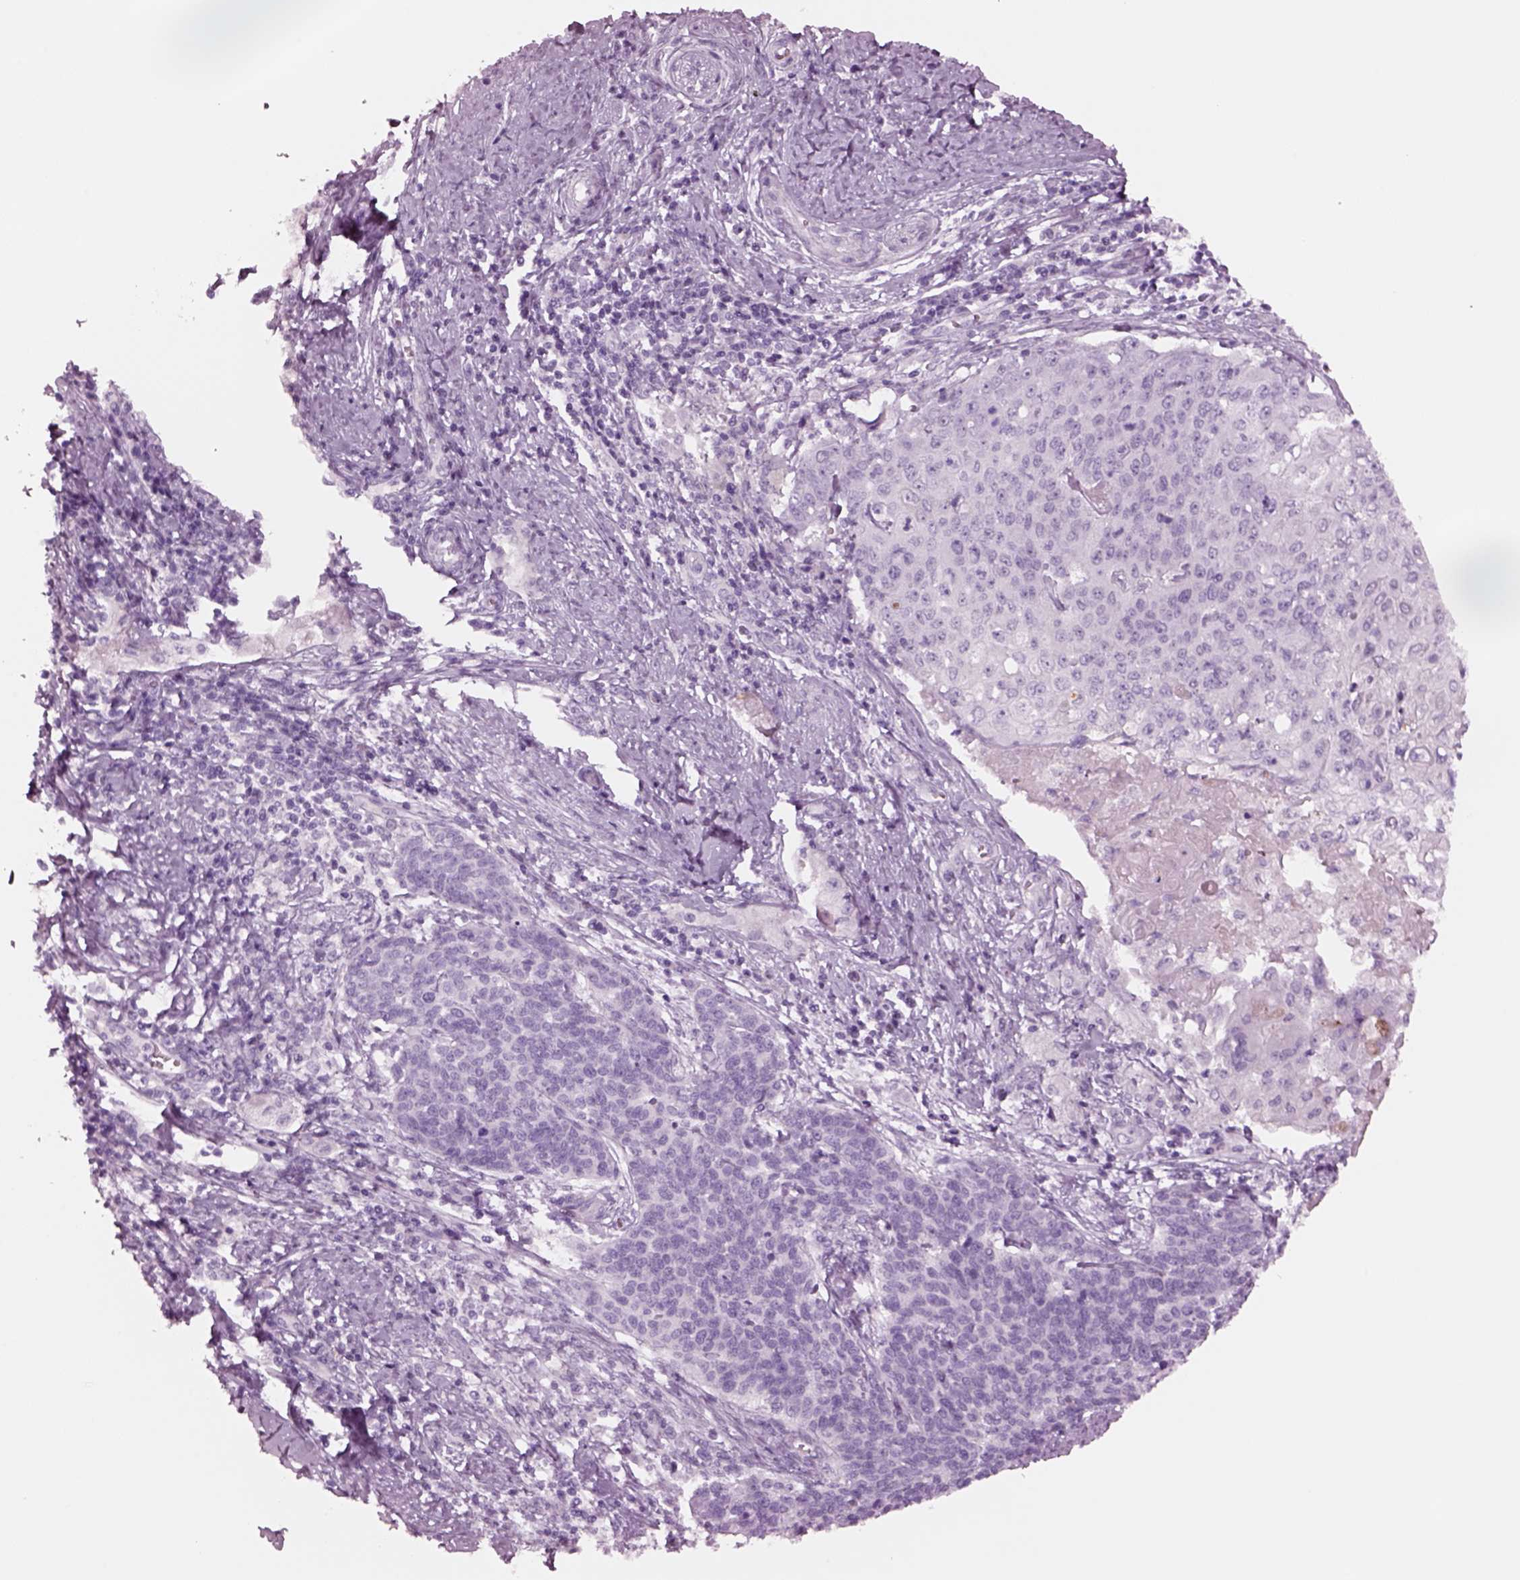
{"staining": {"intensity": "negative", "quantity": "none", "location": "none"}, "tissue": "cervical cancer", "cell_type": "Tumor cells", "image_type": "cancer", "snomed": [{"axis": "morphology", "description": "Squamous cell carcinoma, NOS"}, {"axis": "topography", "description": "Cervix"}], "caption": "The immunohistochemistry (IHC) image has no significant staining in tumor cells of squamous cell carcinoma (cervical) tissue.", "gene": "NMRK2", "patient": {"sex": "female", "age": 39}}